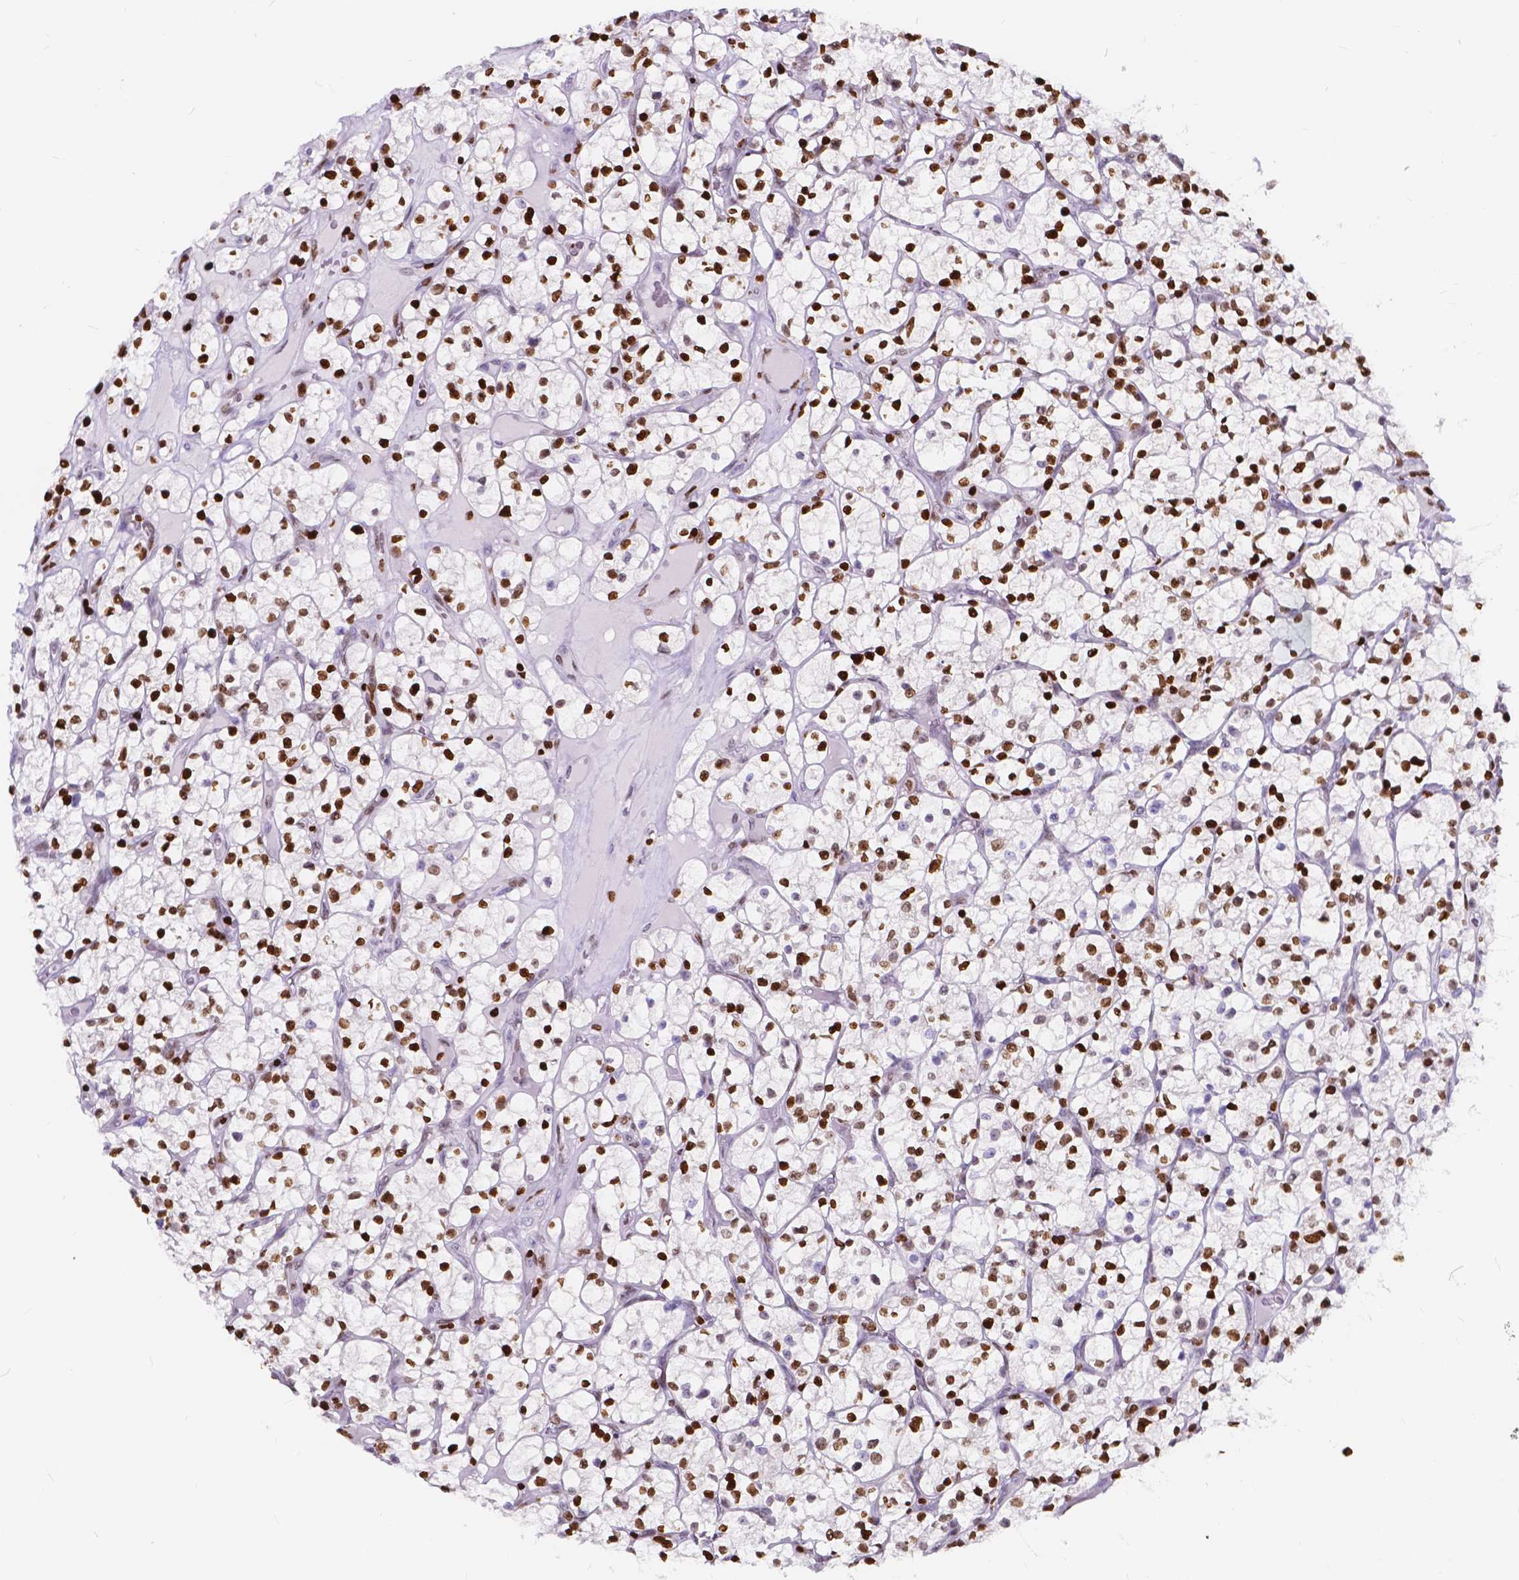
{"staining": {"intensity": "strong", "quantity": ">75%", "location": "nuclear"}, "tissue": "renal cancer", "cell_type": "Tumor cells", "image_type": "cancer", "snomed": [{"axis": "morphology", "description": "Adenocarcinoma, NOS"}, {"axis": "topography", "description": "Kidney"}], "caption": "DAB (3,3'-diaminobenzidine) immunohistochemical staining of human adenocarcinoma (renal) reveals strong nuclear protein expression in about >75% of tumor cells.", "gene": "CBY3", "patient": {"sex": "female", "age": 64}}